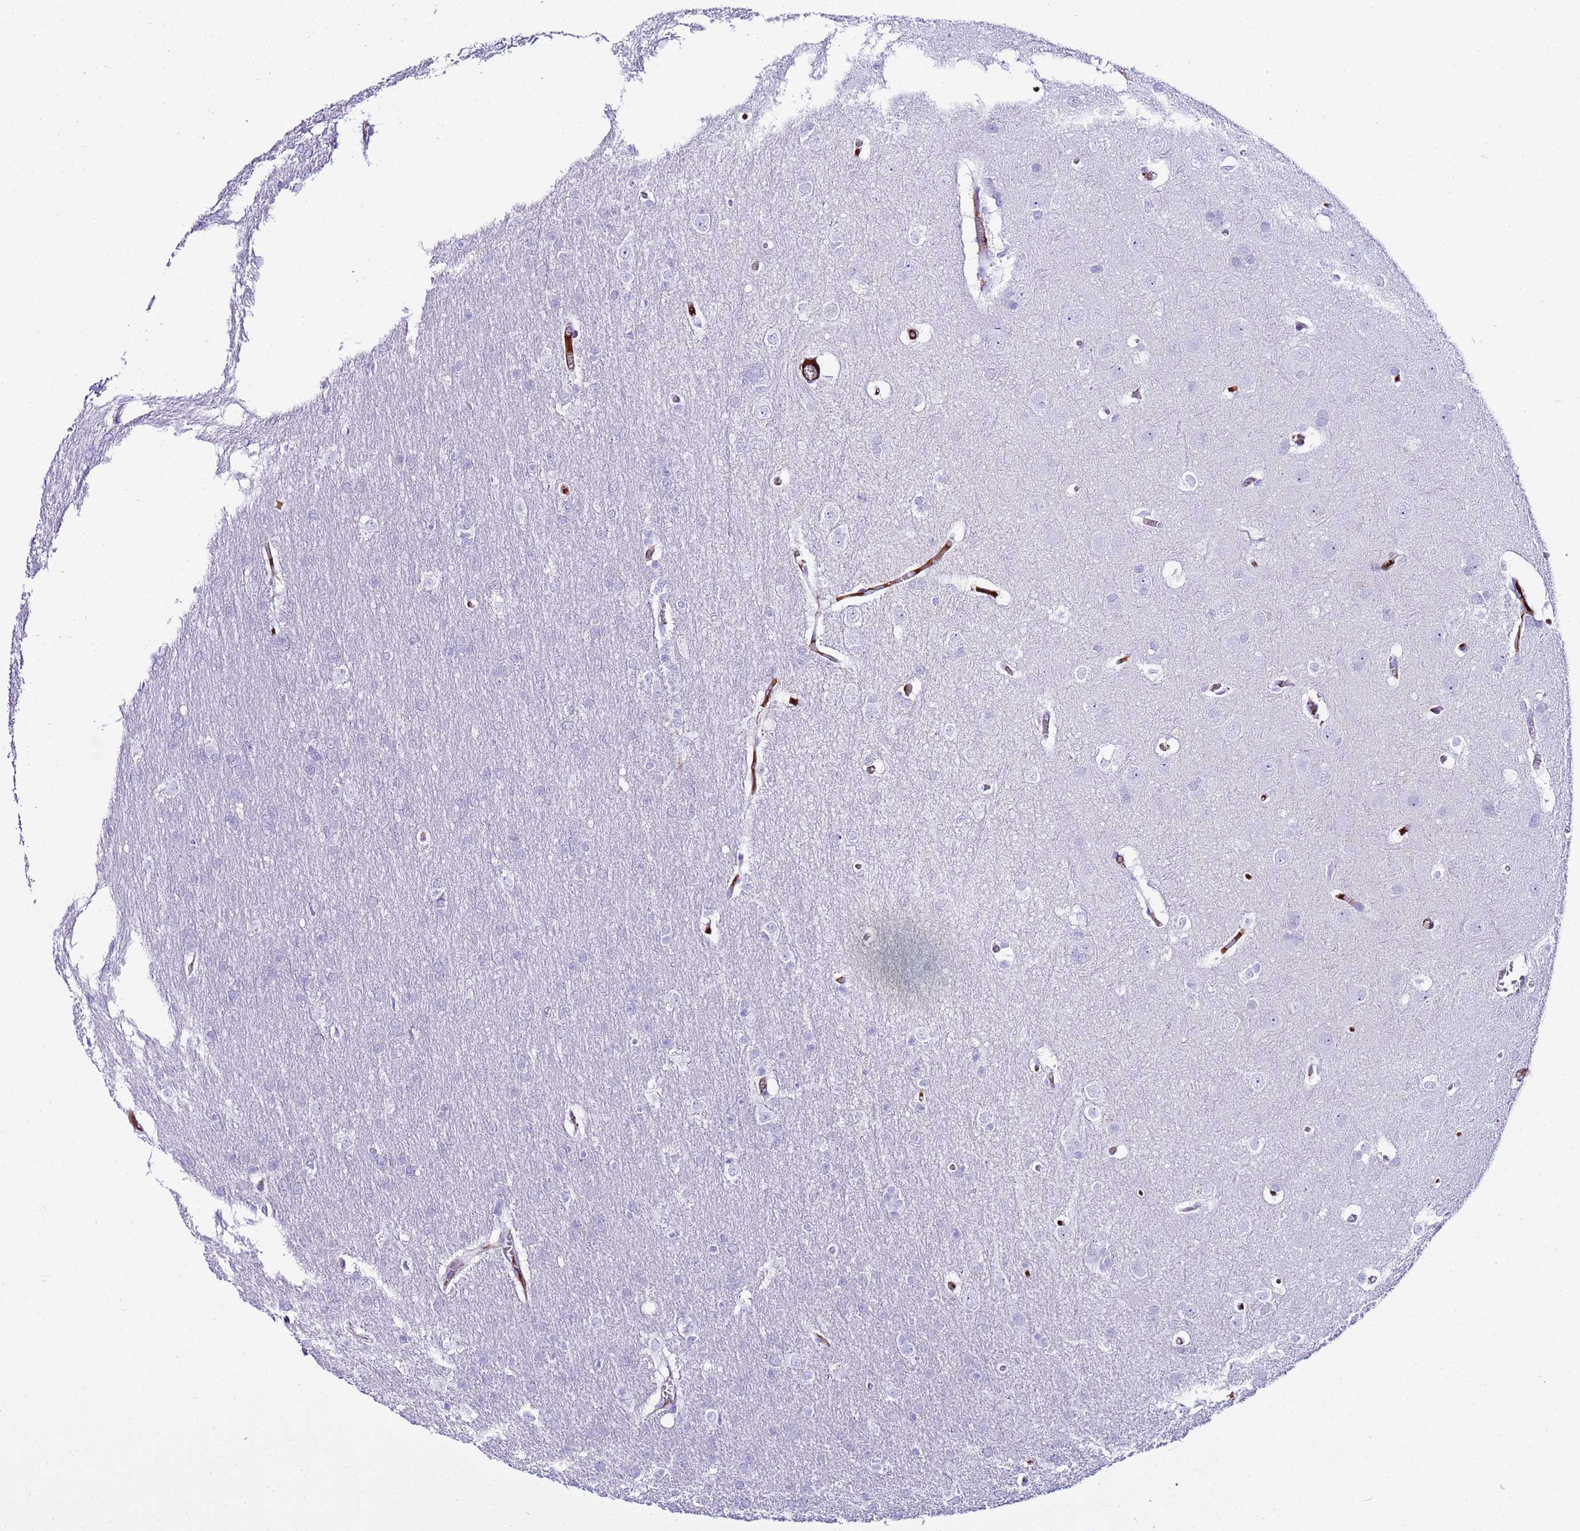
{"staining": {"intensity": "negative", "quantity": "none", "location": "none"}, "tissue": "glioma", "cell_type": "Tumor cells", "image_type": "cancer", "snomed": [{"axis": "morphology", "description": "Glioma, malignant, Low grade"}, {"axis": "topography", "description": "Brain"}], "caption": "Immunohistochemical staining of malignant glioma (low-grade) demonstrates no significant positivity in tumor cells.", "gene": "CFHR2", "patient": {"sex": "female", "age": 32}}